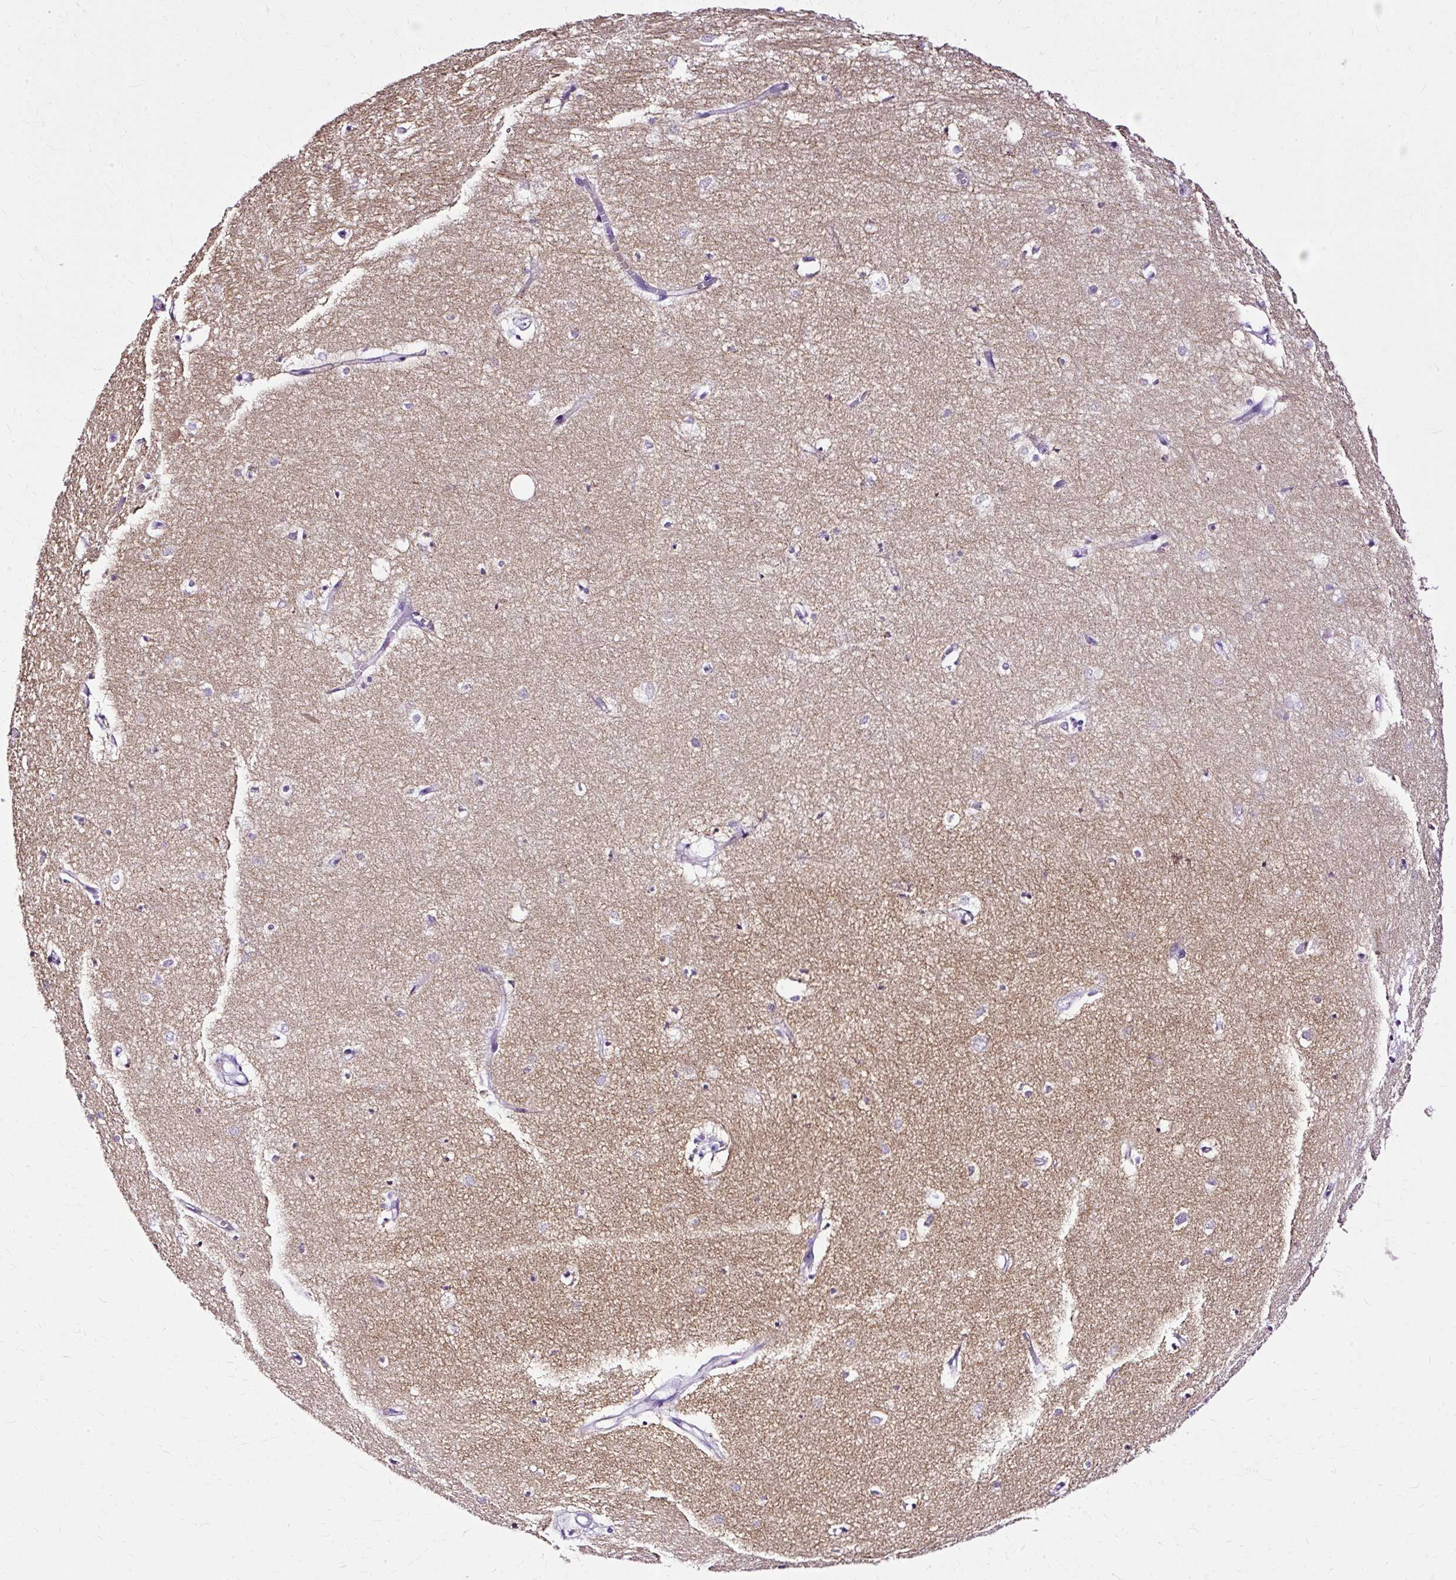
{"staining": {"intensity": "negative", "quantity": "none", "location": "none"}, "tissue": "hippocampus", "cell_type": "Glial cells", "image_type": "normal", "snomed": [{"axis": "morphology", "description": "Normal tissue, NOS"}, {"axis": "topography", "description": "Hippocampus"}], "caption": "IHC histopathology image of benign hippocampus: hippocampus stained with DAB (3,3'-diaminobenzidine) exhibits no significant protein expression in glial cells. (DAB (3,3'-diaminobenzidine) IHC visualized using brightfield microscopy, high magnification).", "gene": "SLC8A2", "patient": {"sex": "female", "age": 64}}